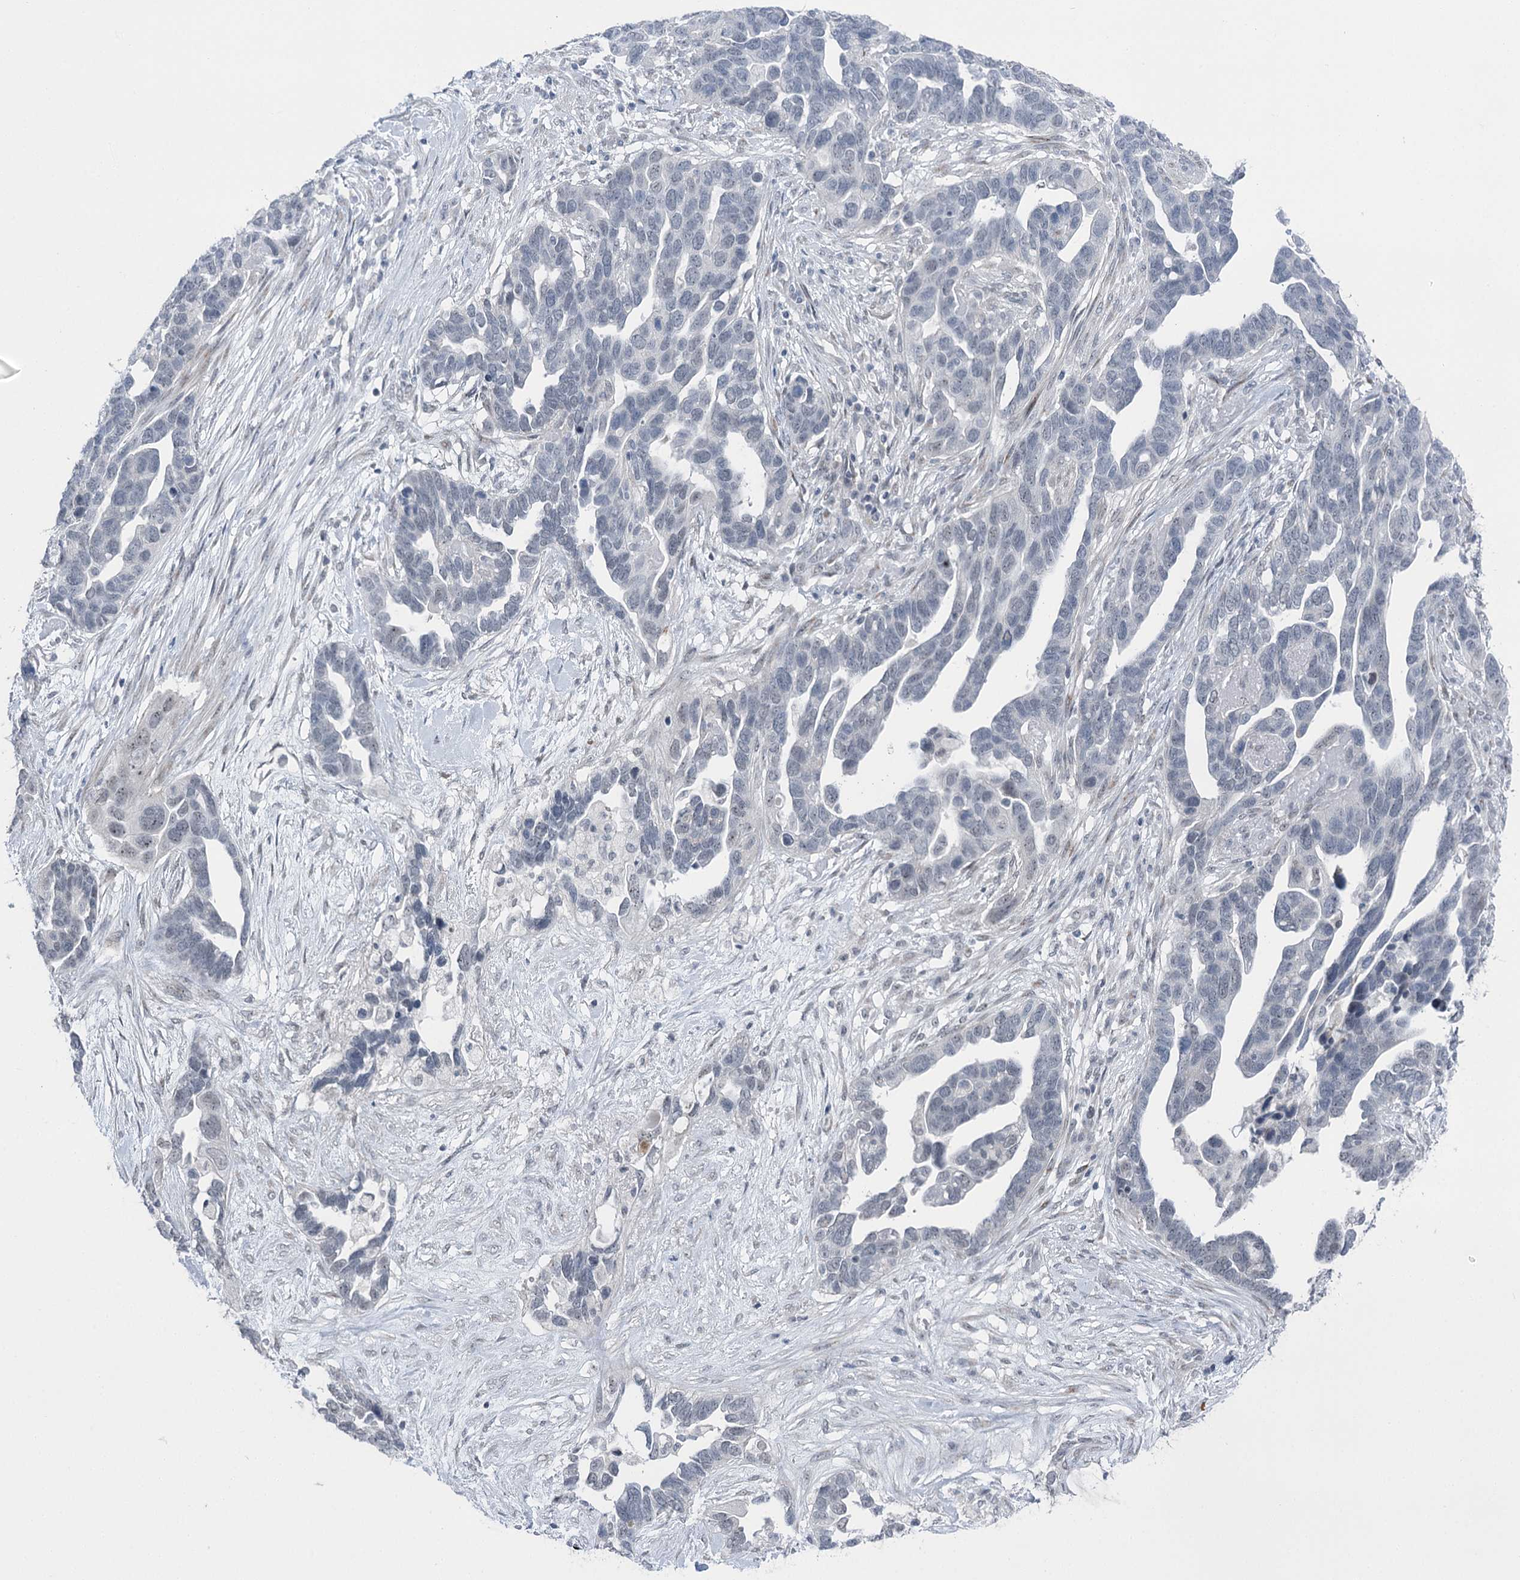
{"staining": {"intensity": "negative", "quantity": "none", "location": "none"}, "tissue": "ovarian cancer", "cell_type": "Tumor cells", "image_type": "cancer", "snomed": [{"axis": "morphology", "description": "Cystadenocarcinoma, serous, NOS"}, {"axis": "topography", "description": "Ovary"}], "caption": "The histopathology image reveals no significant positivity in tumor cells of serous cystadenocarcinoma (ovarian).", "gene": "STEEP1", "patient": {"sex": "female", "age": 54}}